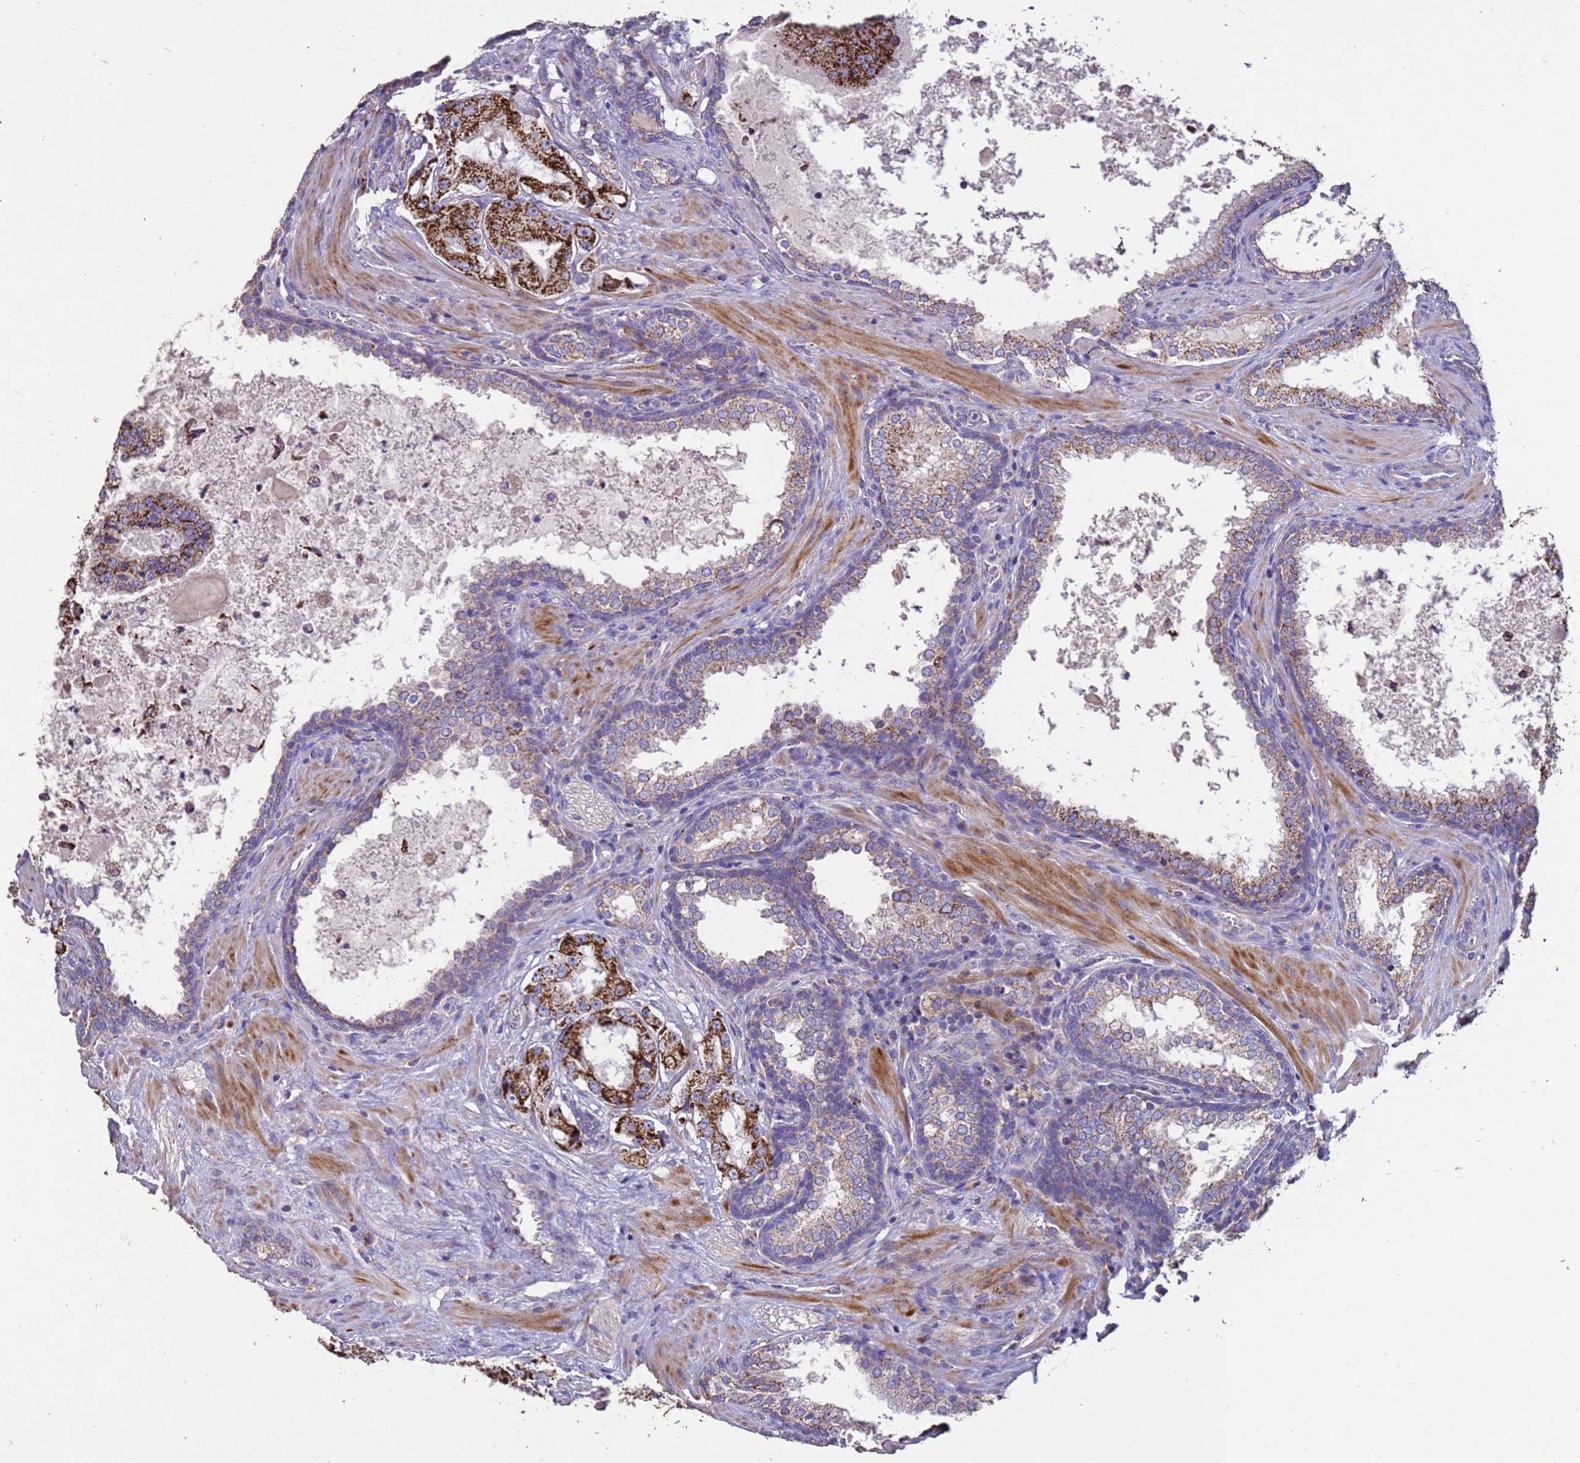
{"staining": {"intensity": "strong", "quantity": ">75%", "location": "cytoplasmic/membranous"}, "tissue": "prostate cancer", "cell_type": "Tumor cells", "image_type": "cancer", "snomed": [{"axis": "morphology", "description": "Adenocarcinoma, High grade"}, {"axis": "topography", "description": "Prostate"}], "caption": "Immunohistochemistry (IHC) staining of prostate adenocarcinoma (high-grade), which reveals high levels of strong cytoplasmic/membranous staining in about >75% of tumor cells indicating strong cytoplasmic/membranous protein staining. The staining was performed using DAB (brown) for protein detection and nuclei were counterstained in hematoxylin (blue).", "gene": "ZNFX1", "patient": {"sex": "male", "age": 73}}